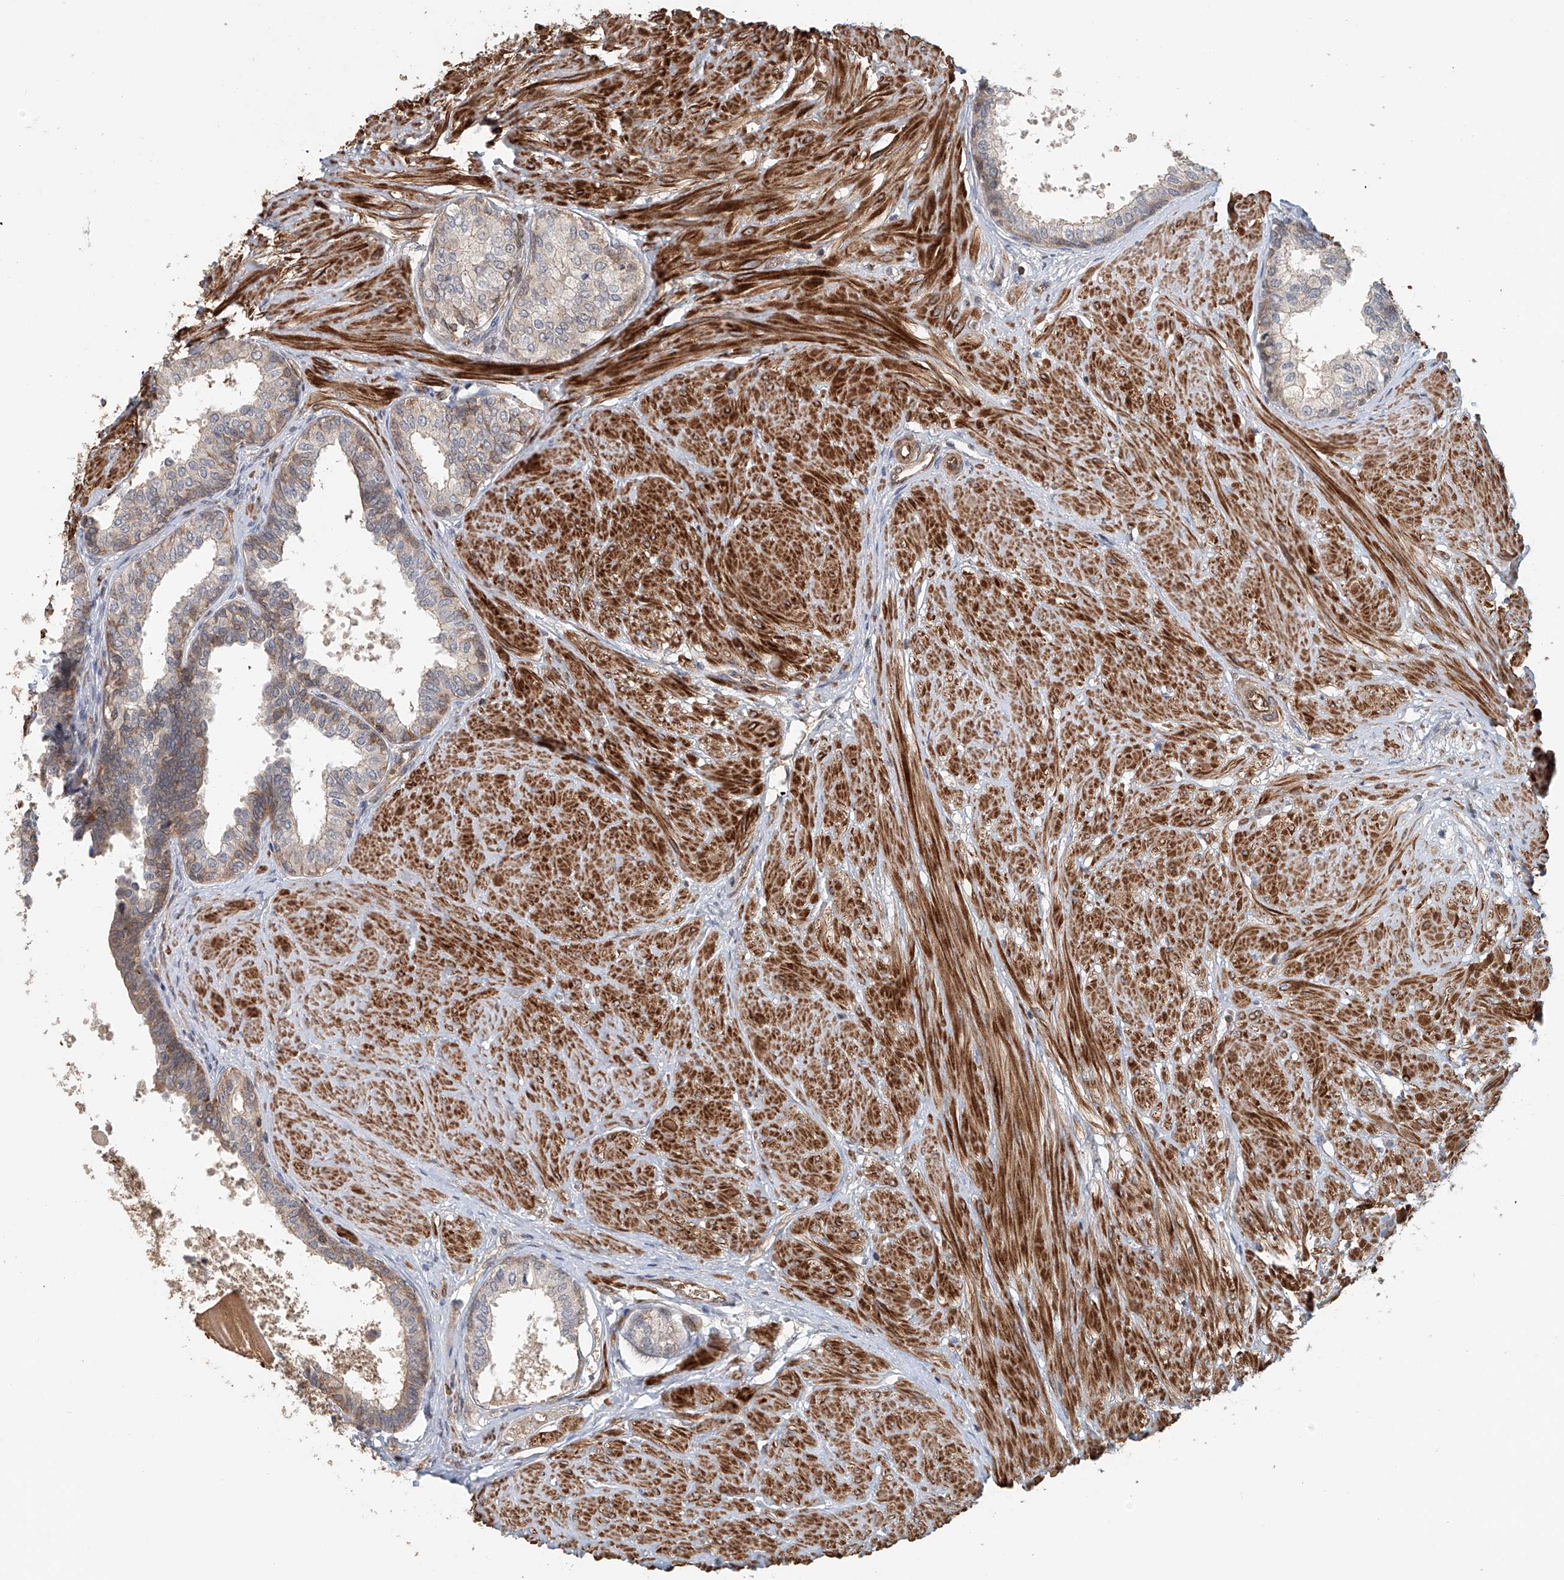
{"staining": {"intensity": "weak", "quantity": "25%-75%", "location": "cytoplasmic/membranous"}, "tissue": "prostate", "cell_type": "Glandular cells", "image_type": "normal", "snomed": [{"axis": "morphology", "description": "Normal tissue, NOS"}, {"axis": "topography", "description": "Prostate"}], "caption": "Immunohistochemical staining of unremarkable prostate reveals weak cytoplasmic/membranous protein expression in about 25%-75% of glandular cells.", "gene": "FRYL", "patient": {"sex": "male", "age": 48}}